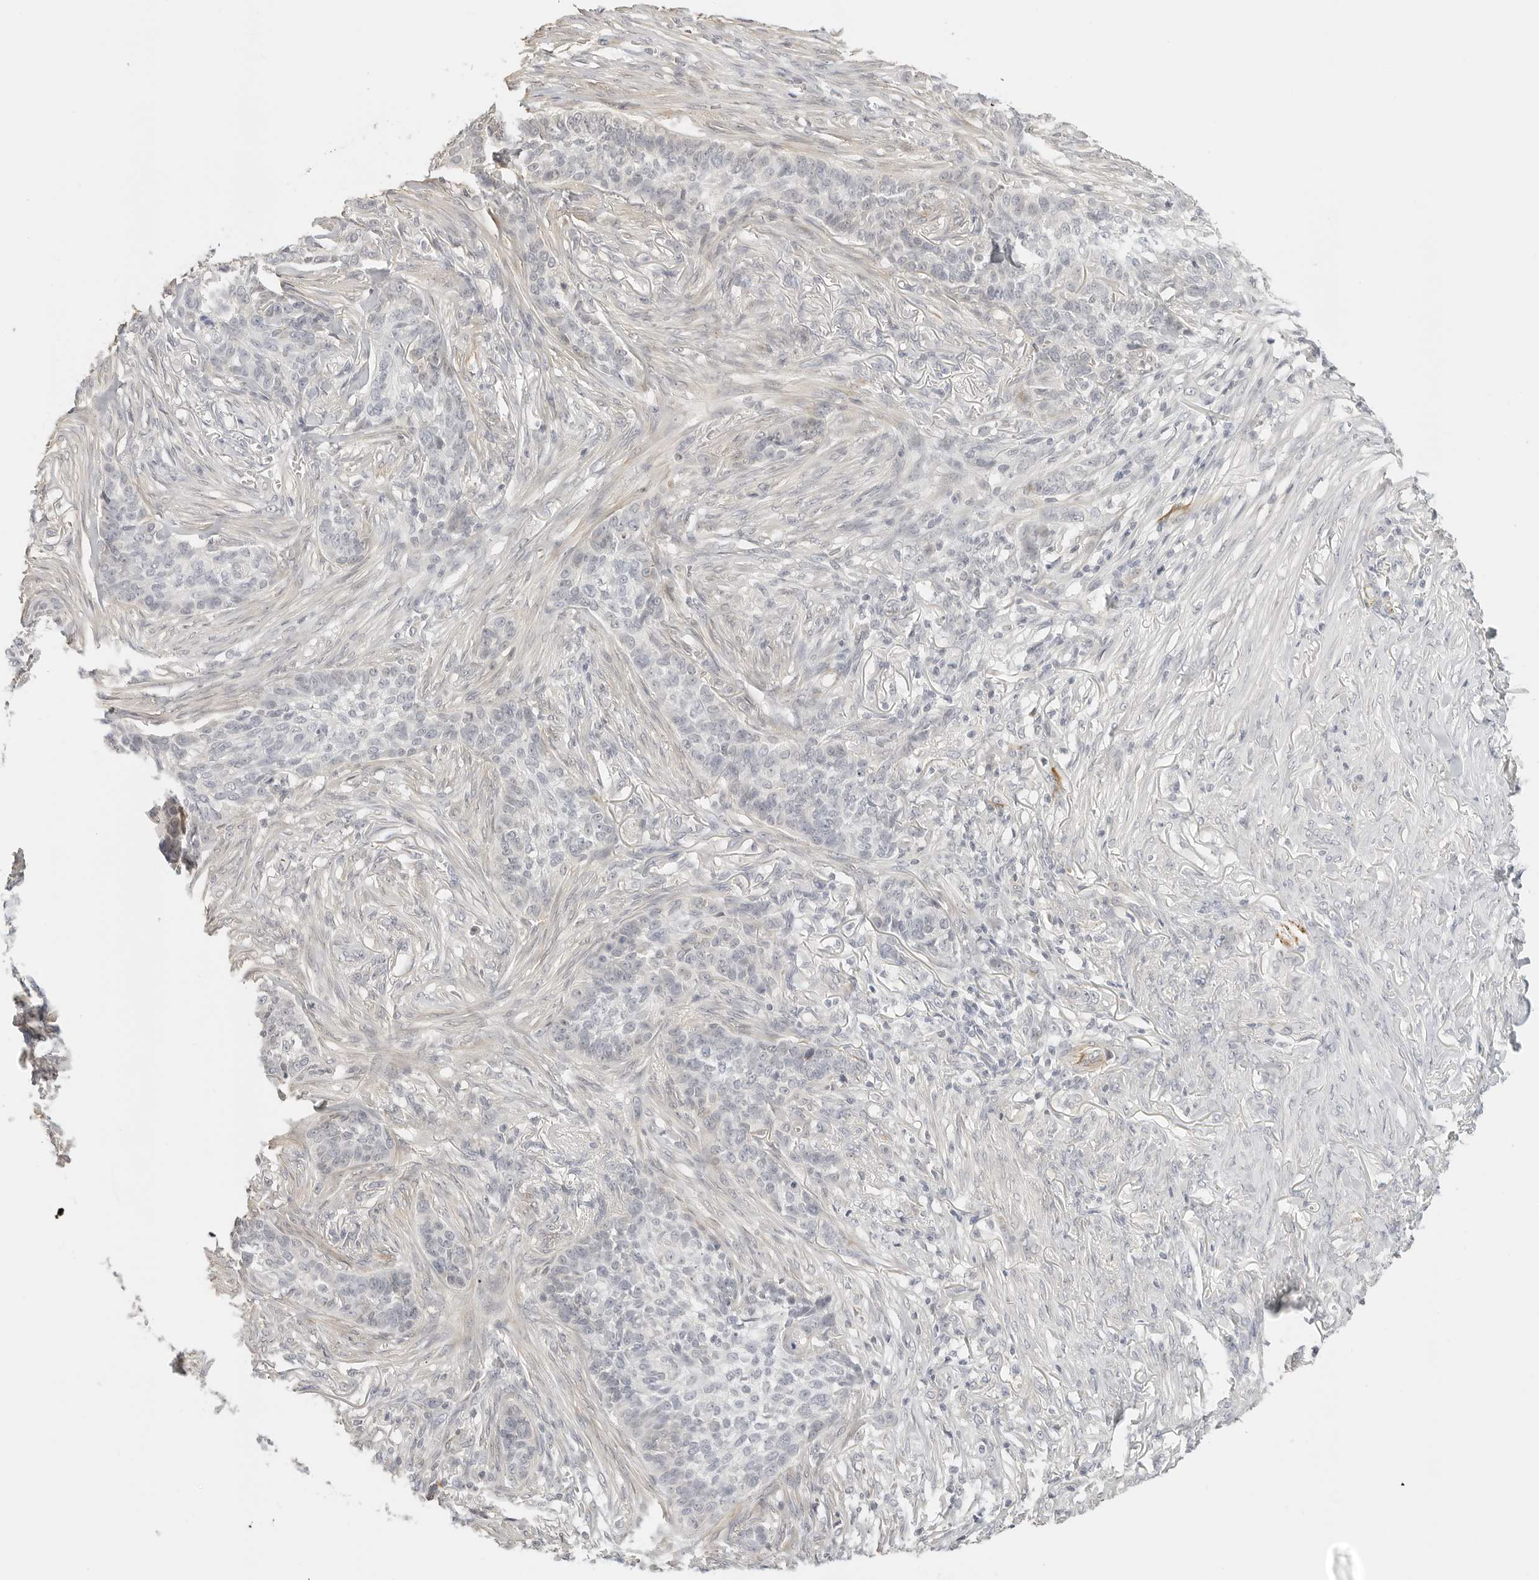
{"staining": {"intensity": "negative", "quantity": "none", "location": "none"}, "tissue": "skin cancer", "cell_type": "Tumor cells", "image_type": "cancer", "snomed": [{"axis": "morphology", "description": "Basal cell carcinoma"}, {"axis": "topography", "description": "Skin"}], "caption": "Immunohistochemical staining of human skin cancer reveals no significant positivity in tumor cells.", "gene": "PCDH19", "patient": {"sex": "male", "age": 85}}